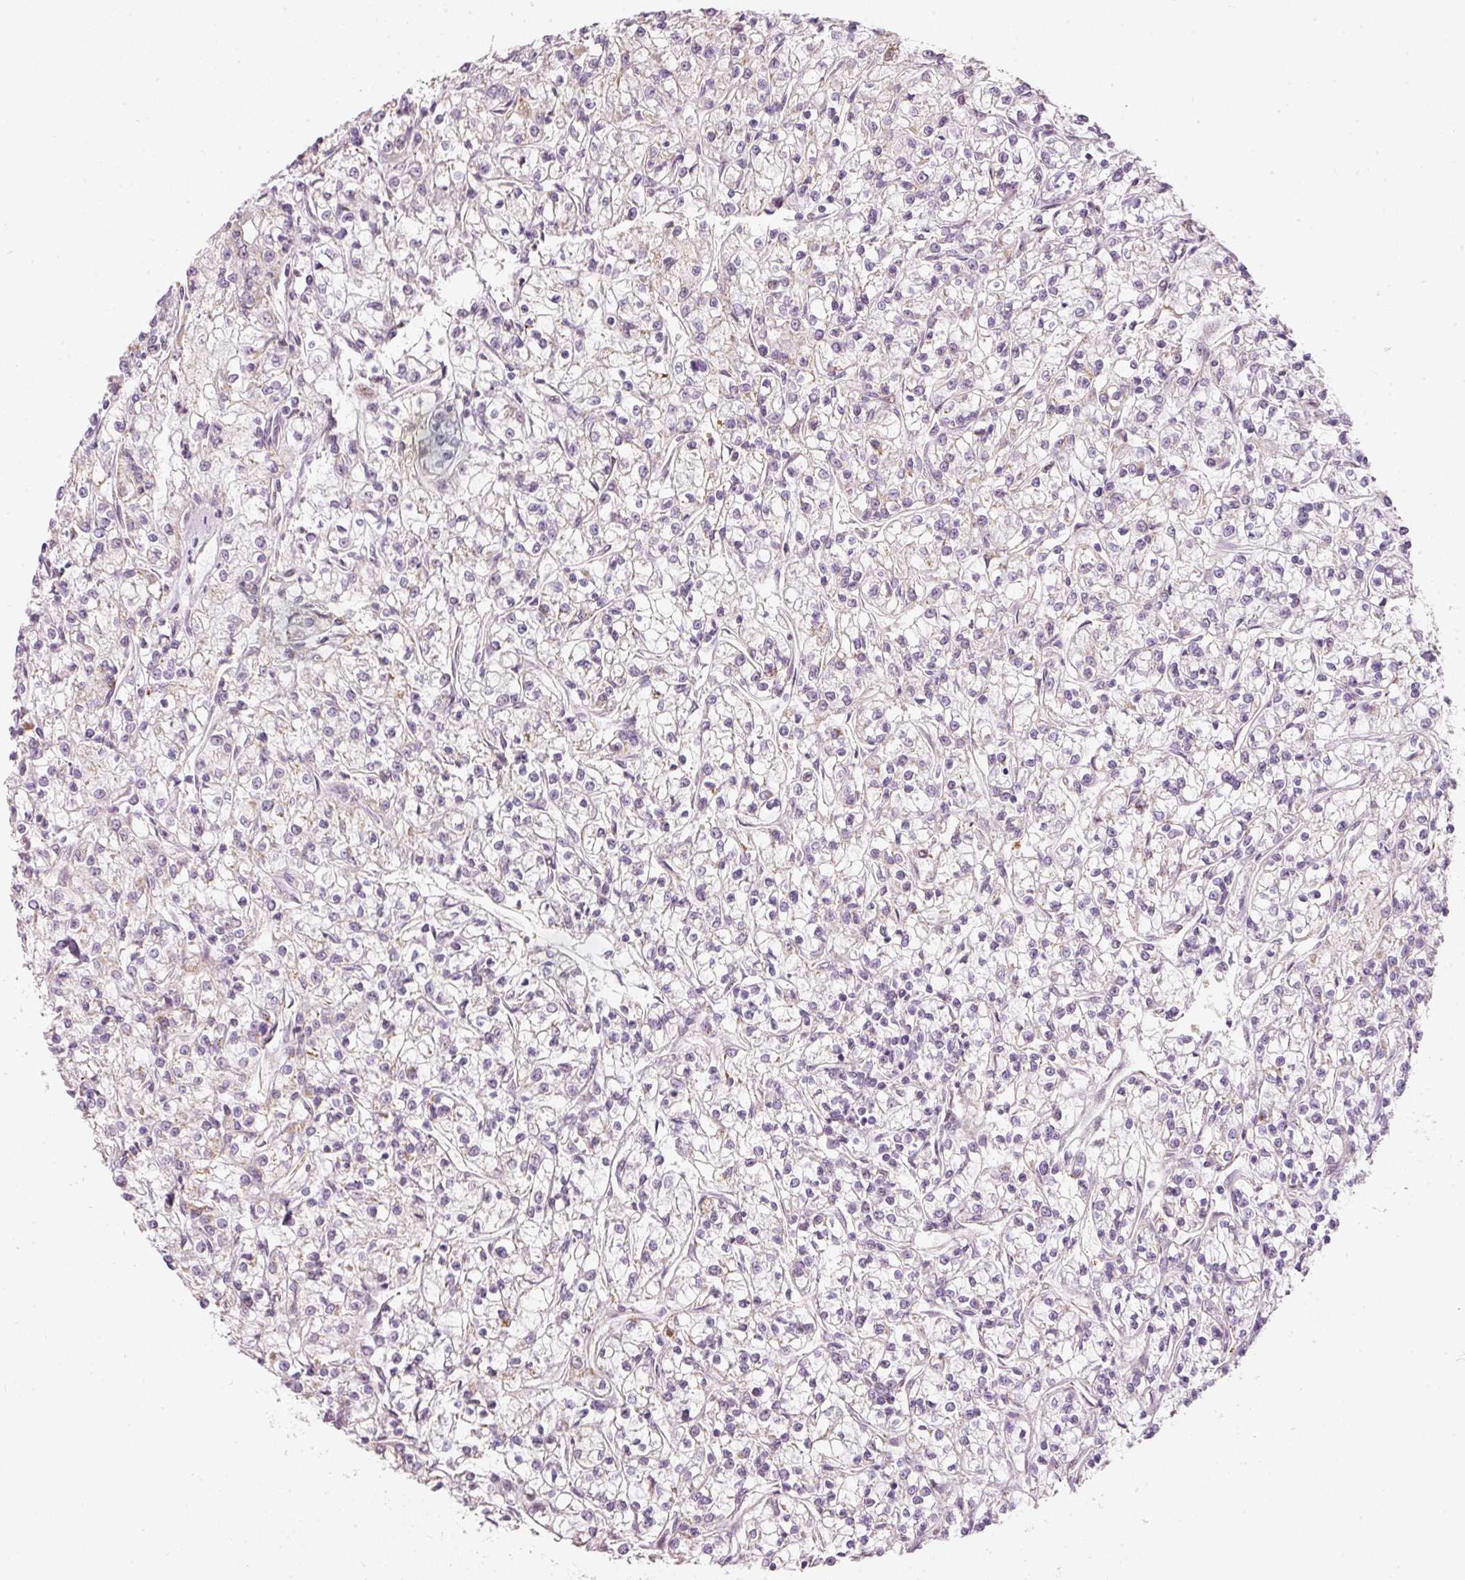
{"staining": {"intensity": "negative", "quantity": "none", "location": "none"}, "tissue": "renal cancer", "cell_type": "Tumor cells", "image_type": "cancer", "snomed": [{"axis": "morphology", "description": "Adenocarcinoma, NOS"}, {"axis": "topography", "description": "Kidney"}], "caption": "Immunohistochemistry histopathology image of neoplastic tissue: human renal adenocarcinoma stained with DAB demonstrates no significant protein positivity in tumor cells. (Stains: DAB immunohistochemistry (IHC) with hematoxylin counter stain, Microscopy: brightfield microscopy at high magnification).", "gene": "RNF39", "patient": {"sex": "female", "age": 59}}